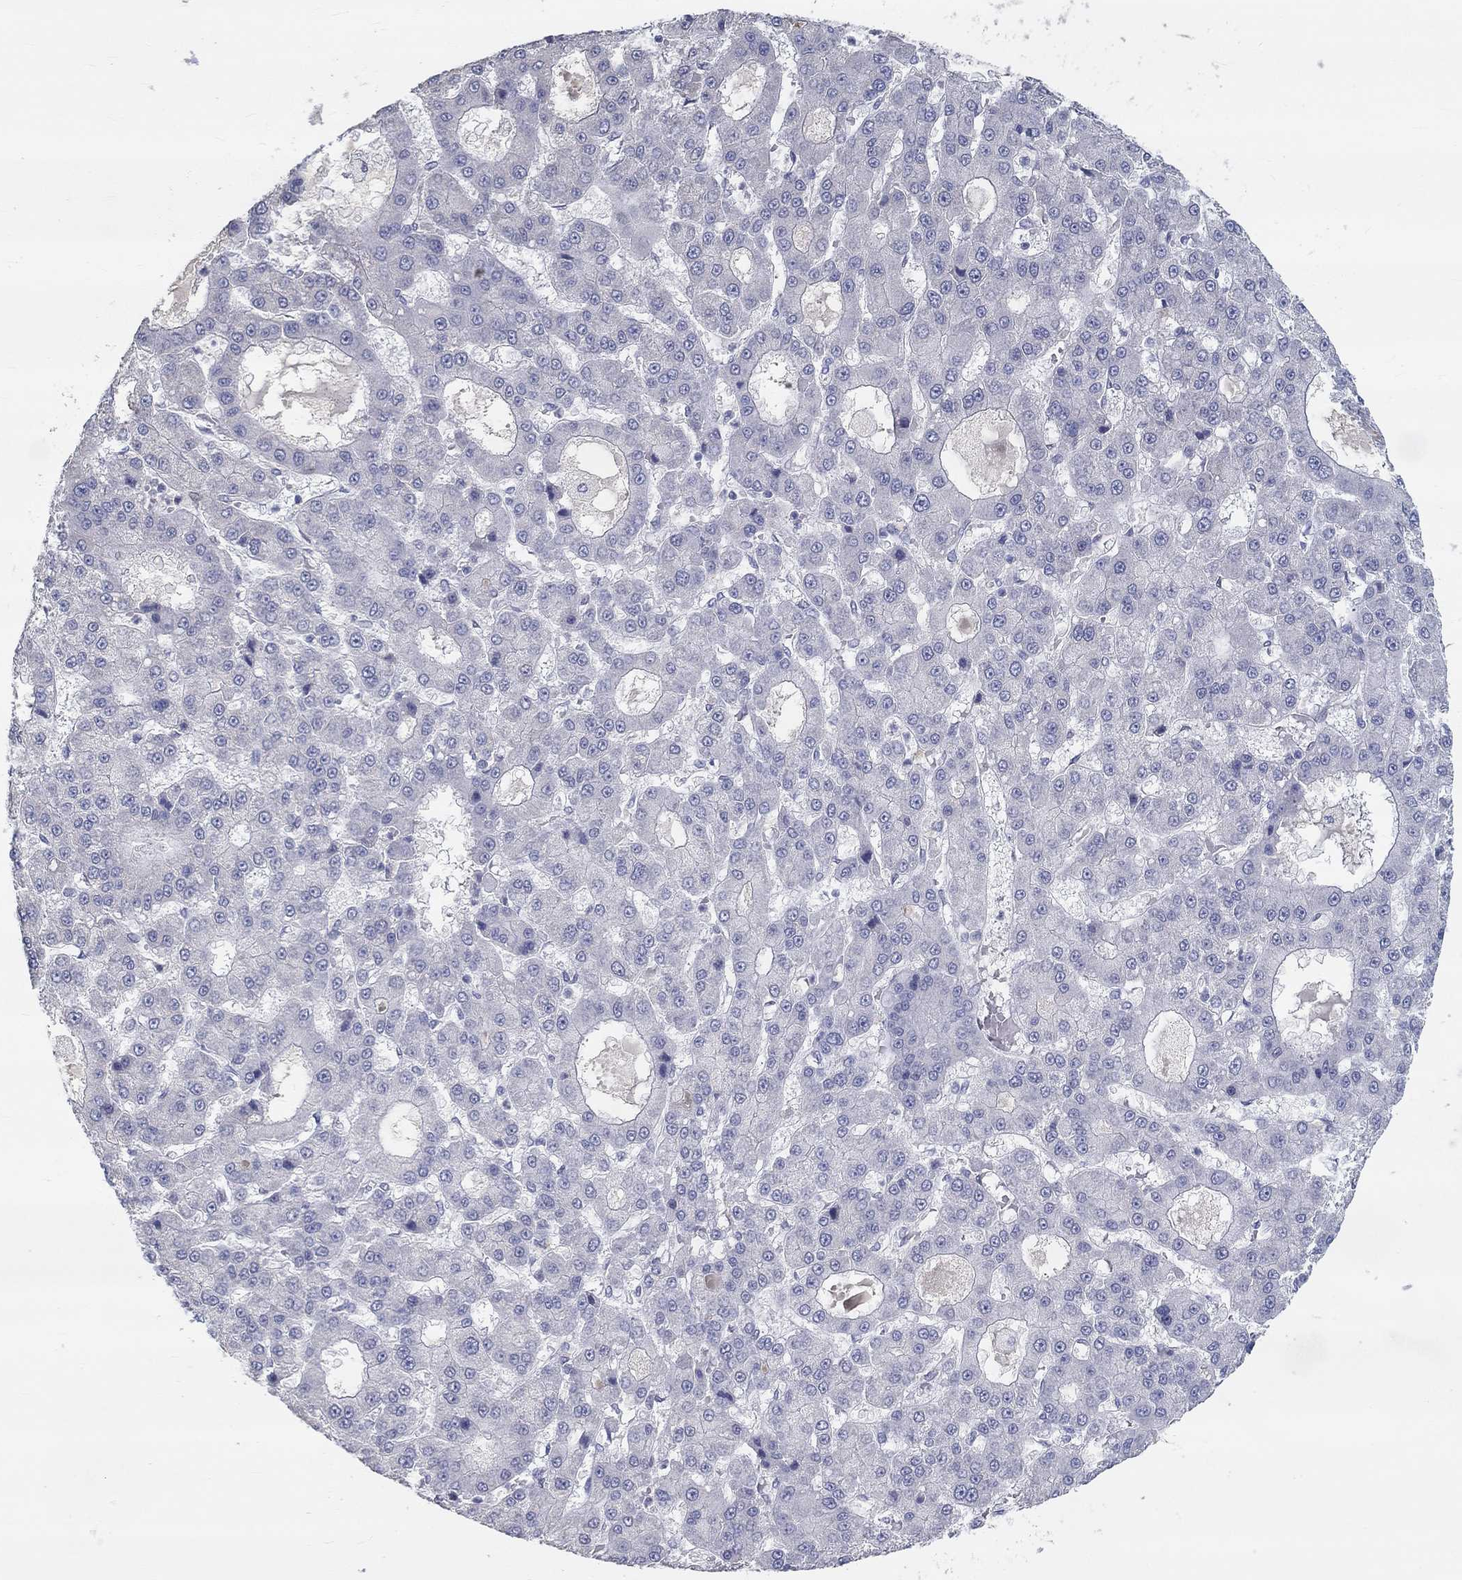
{"staining": {"intensity": "negative", "quantity": "none", "location": "none"}, "tissue": "liver cancer", "cell_type": "Tumor cells", "image_type": "cancer", "snomed": [{"axis": "morphology", "description": "Carcinoma, Hepatocellular, NOS"}, {"axis": "topography", "description": "Liver"}], "caption": "Human liver hepatocellular carcinoma stained for a protein using IHC demonstrates no expression in tumor cells.", "gene": "FGF2", "patient": {"sex": "male", "age": 70}}